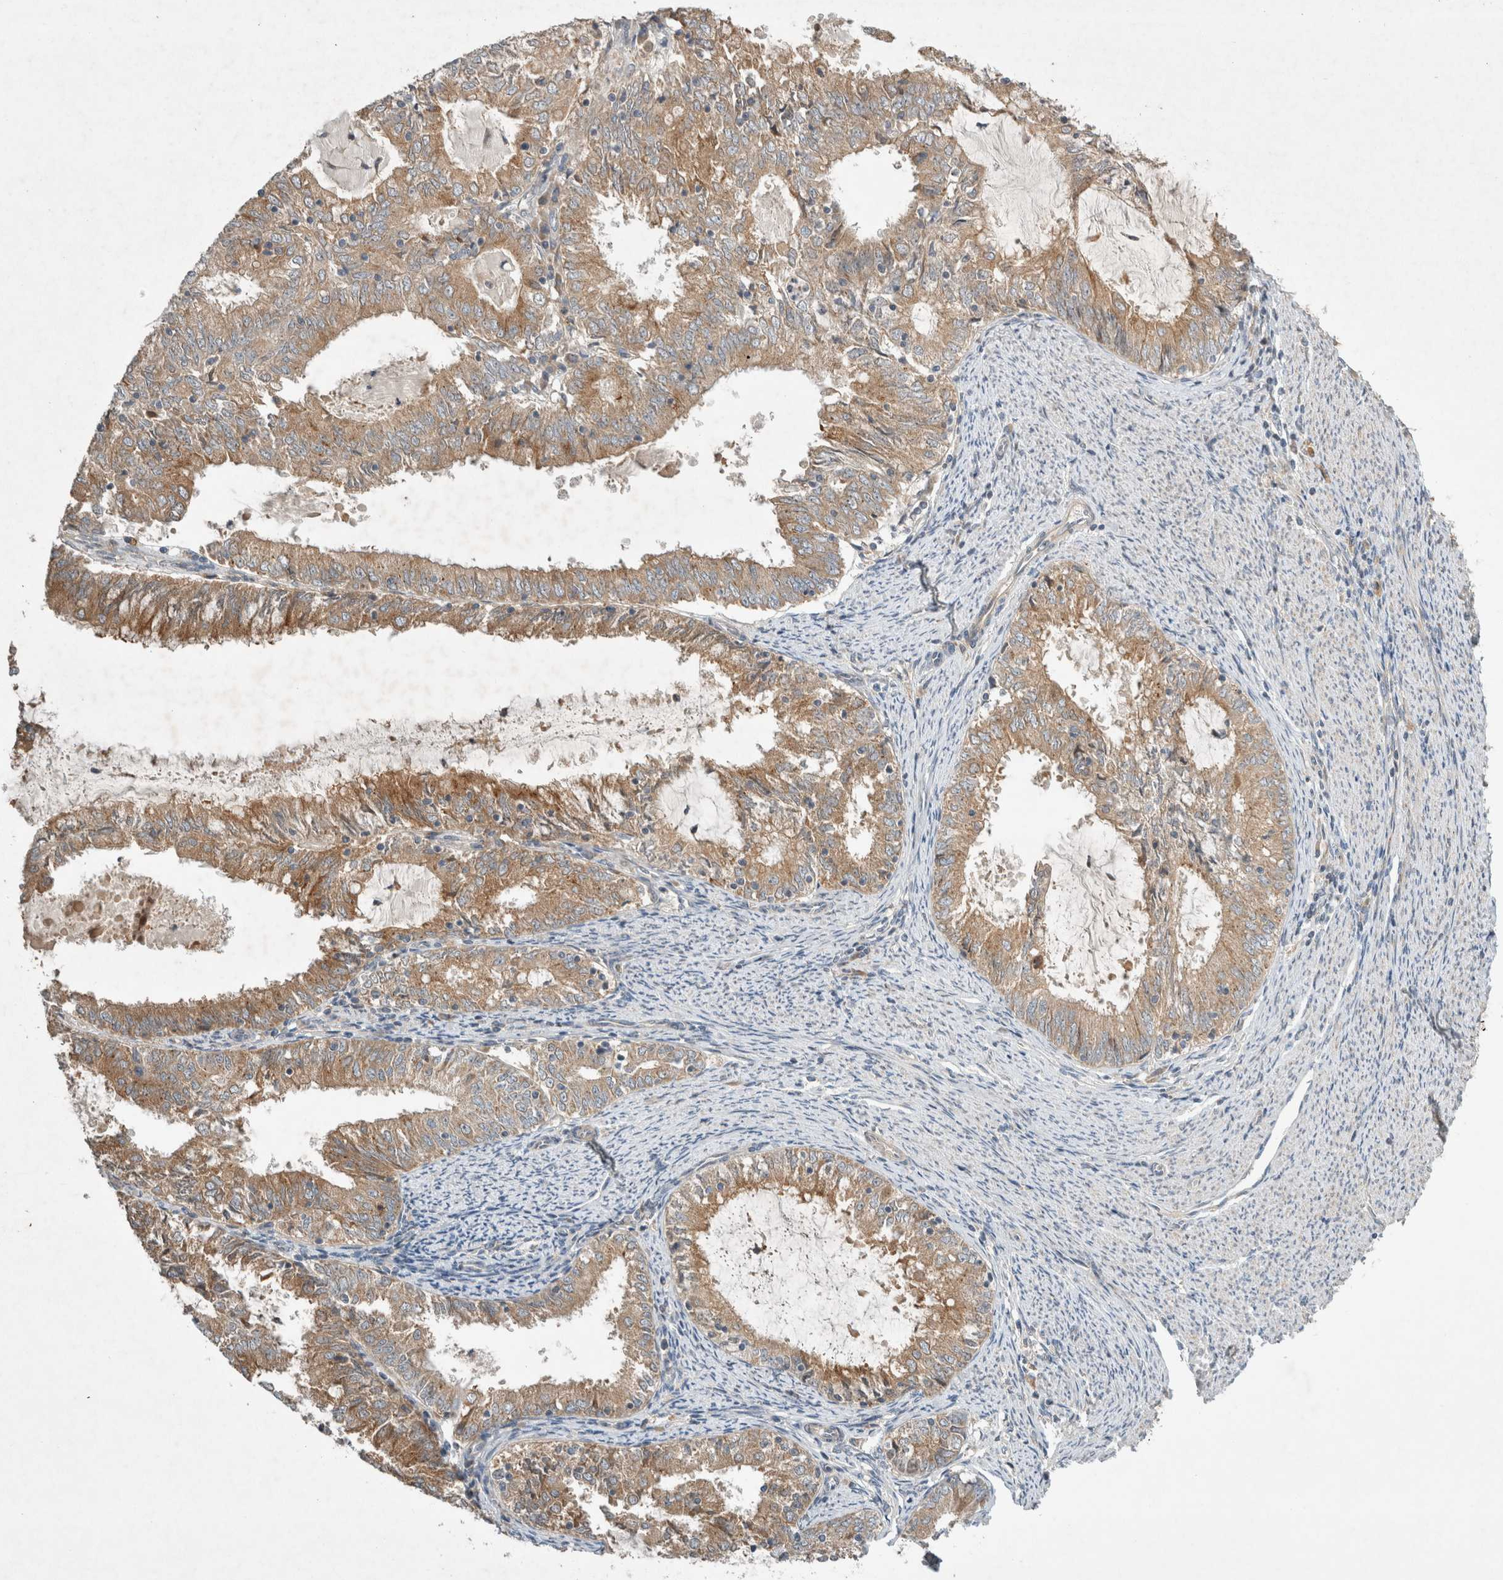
{"staining": {"intensity": "moderate", "quantity": "25%-75%", "location": "cytoplasmic/membranous"}, "tissue": "endometrial cancer", "cell_type": "Tumor cells", "image_type": "cancer", "snomed": [{"axis": "morphology", "description": "Adenocarcinoma, NOS"}, {"axis": "topography", "description": "Endometrium"}], "caption": "Immunohistochemistry (IHC) of endometrial adenocarcinoma shows medium levels of moderate cytoplasmic/membranous positivity in about 25%-75% of tumor cells.", "gene": "ARMC9", "patient": {"sex": "female", "age": 57}}